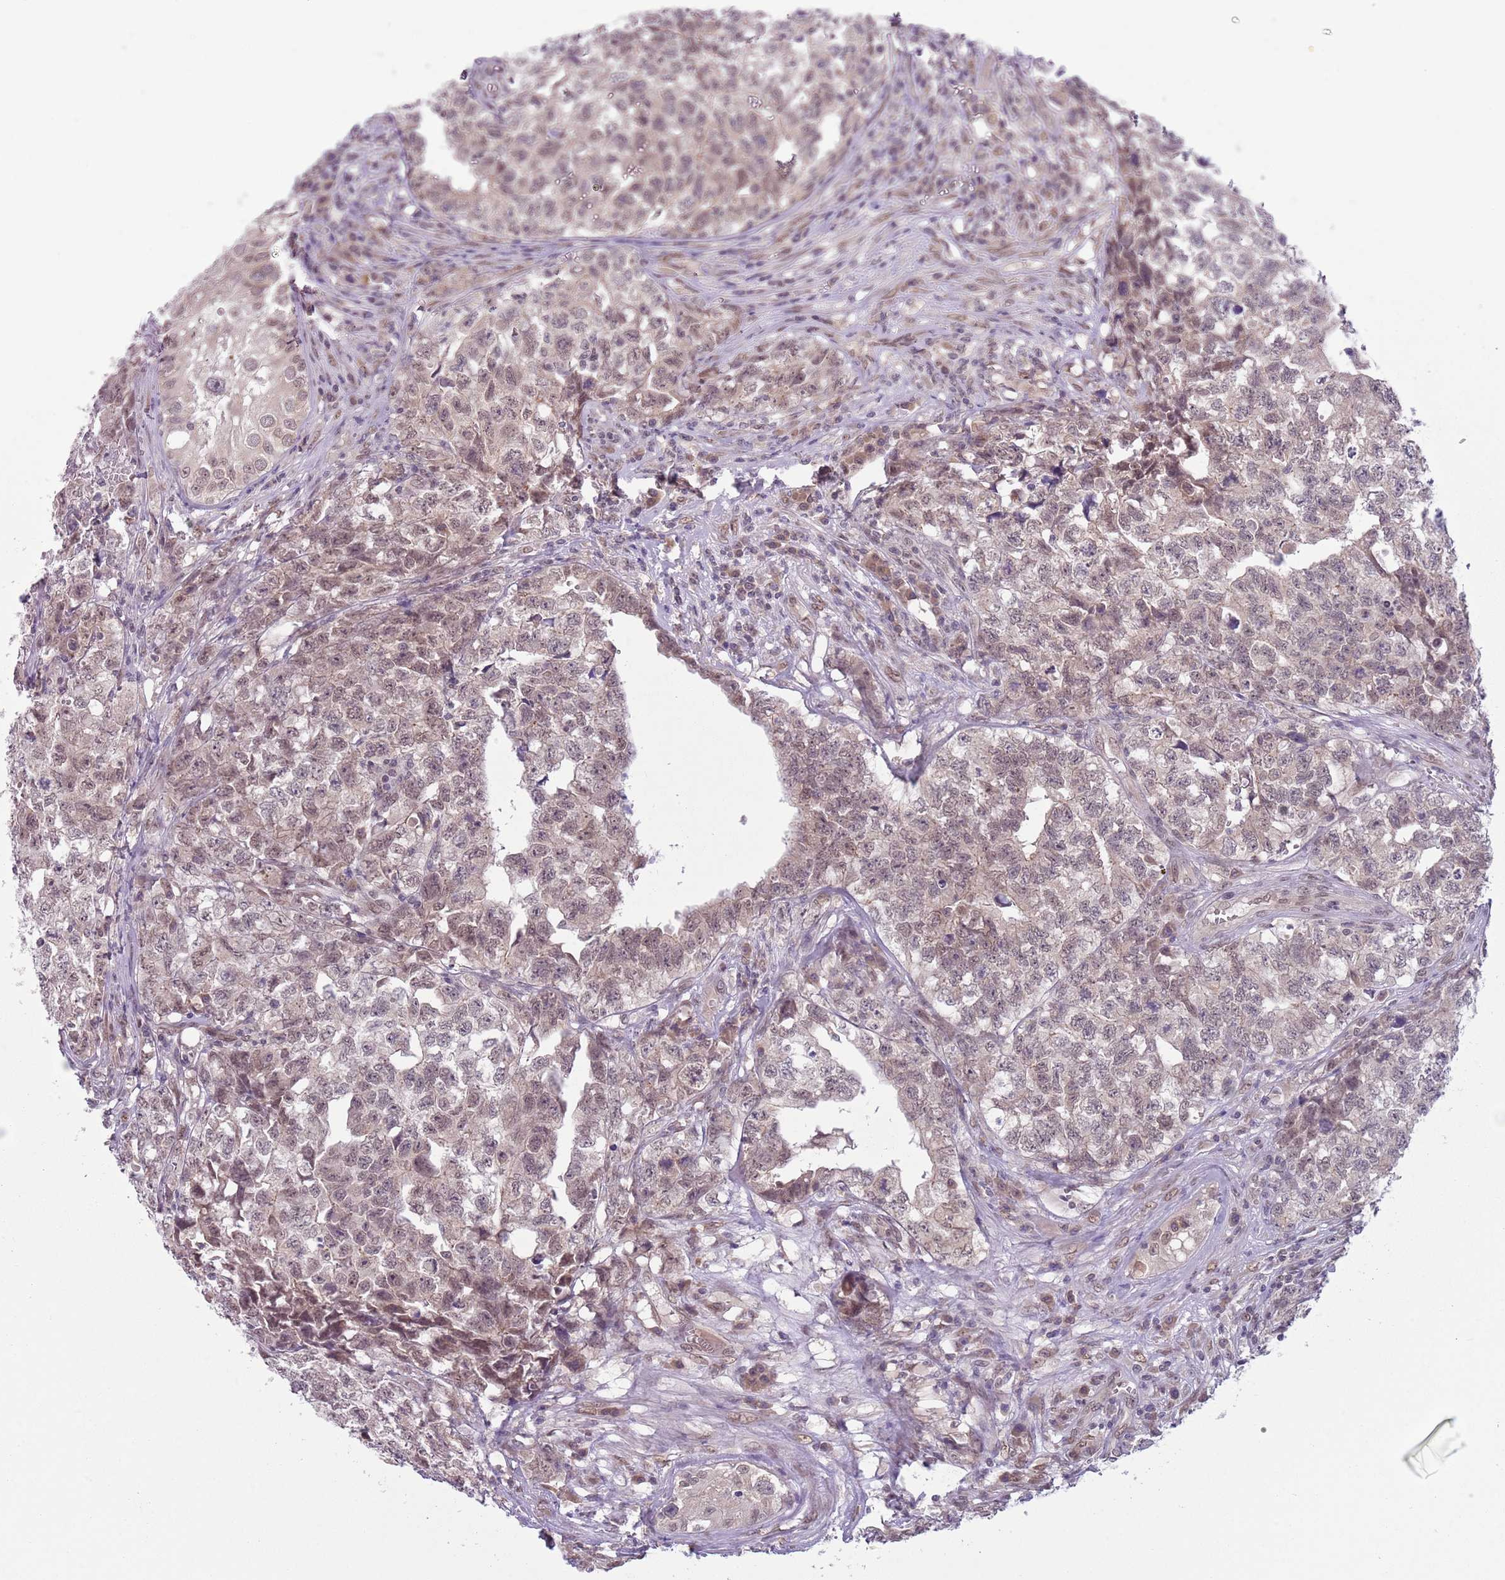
{"staining": {"intensity": "weak", "quantity": ">75%", "location": "nuclear"}, "tissue": "testis cancer", "cell_type": "Tumor cells", "image_type": "cancer", "snomed": [{"axis": "morphology", "description": "Carcinoma, Embryonal, NOS"}, {"axis": "topography", "description": "Testis"}], "caption": "Testis cancer (embryonal carcinoma) stained with a protein marker shows weak staining in tumor cells.", "gene": "TM2D1", "patient": {"sex": "male", "age": 31}}